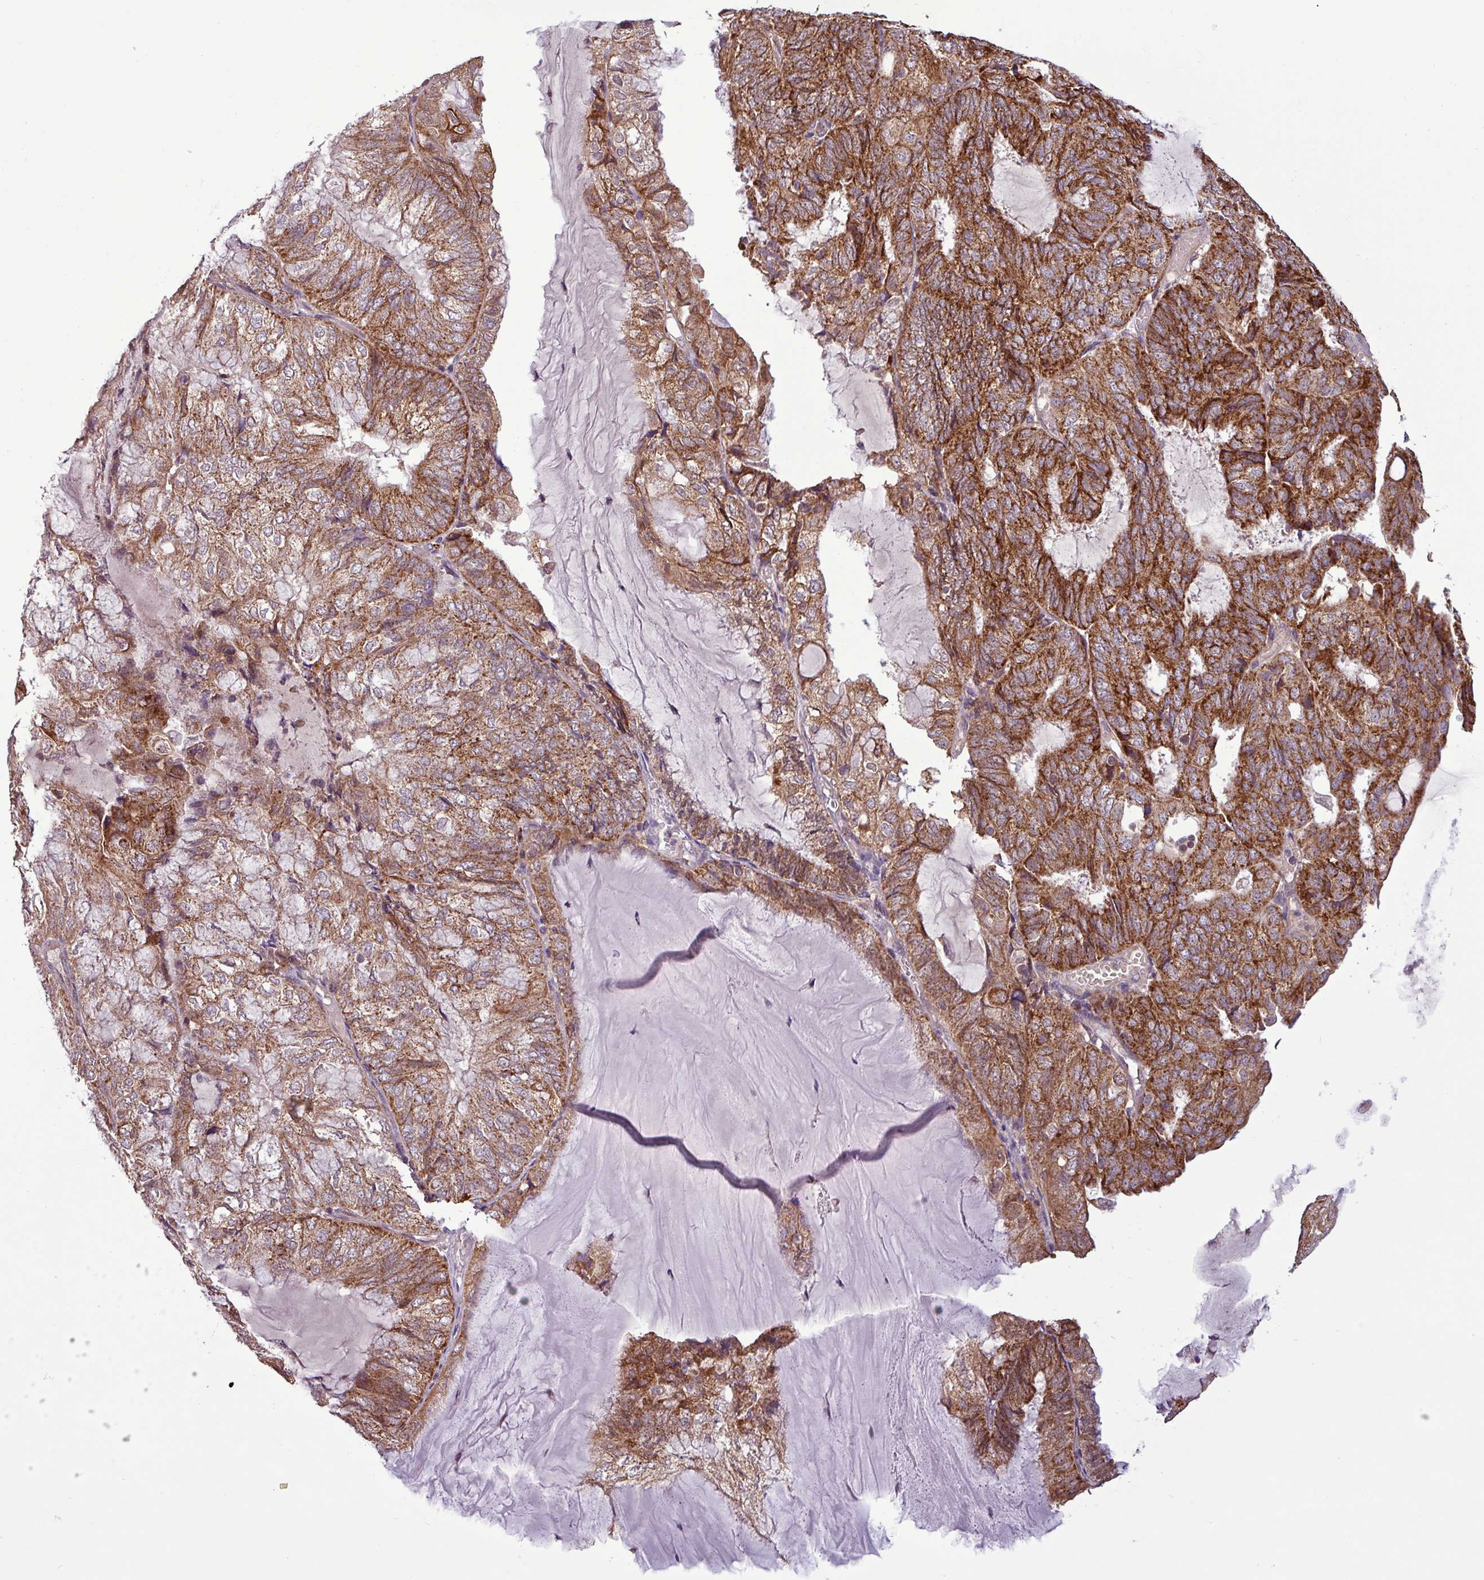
{"staining": {"intensity": "strong", "quantity": ">75%", "location": "cytoplasmic/membranous"}, "tissue": "endometrial cancer", "cell_type": "Tumor cells", "image_type": "cancer", "snomed": [{"axis": "morphology", "description": "Adenocarcinoma, NOS"}, {"axis": "topography", "description": "Endometrium"}], "caption": "This image shows immunohistochemistry (IHC) staining of endometrial cancer, with high strong cytoplasmic/membranous positivity in about >75% of tumor cells.", "gene": "MCTP2", "patient": {"sex": "female", "age": 81}}